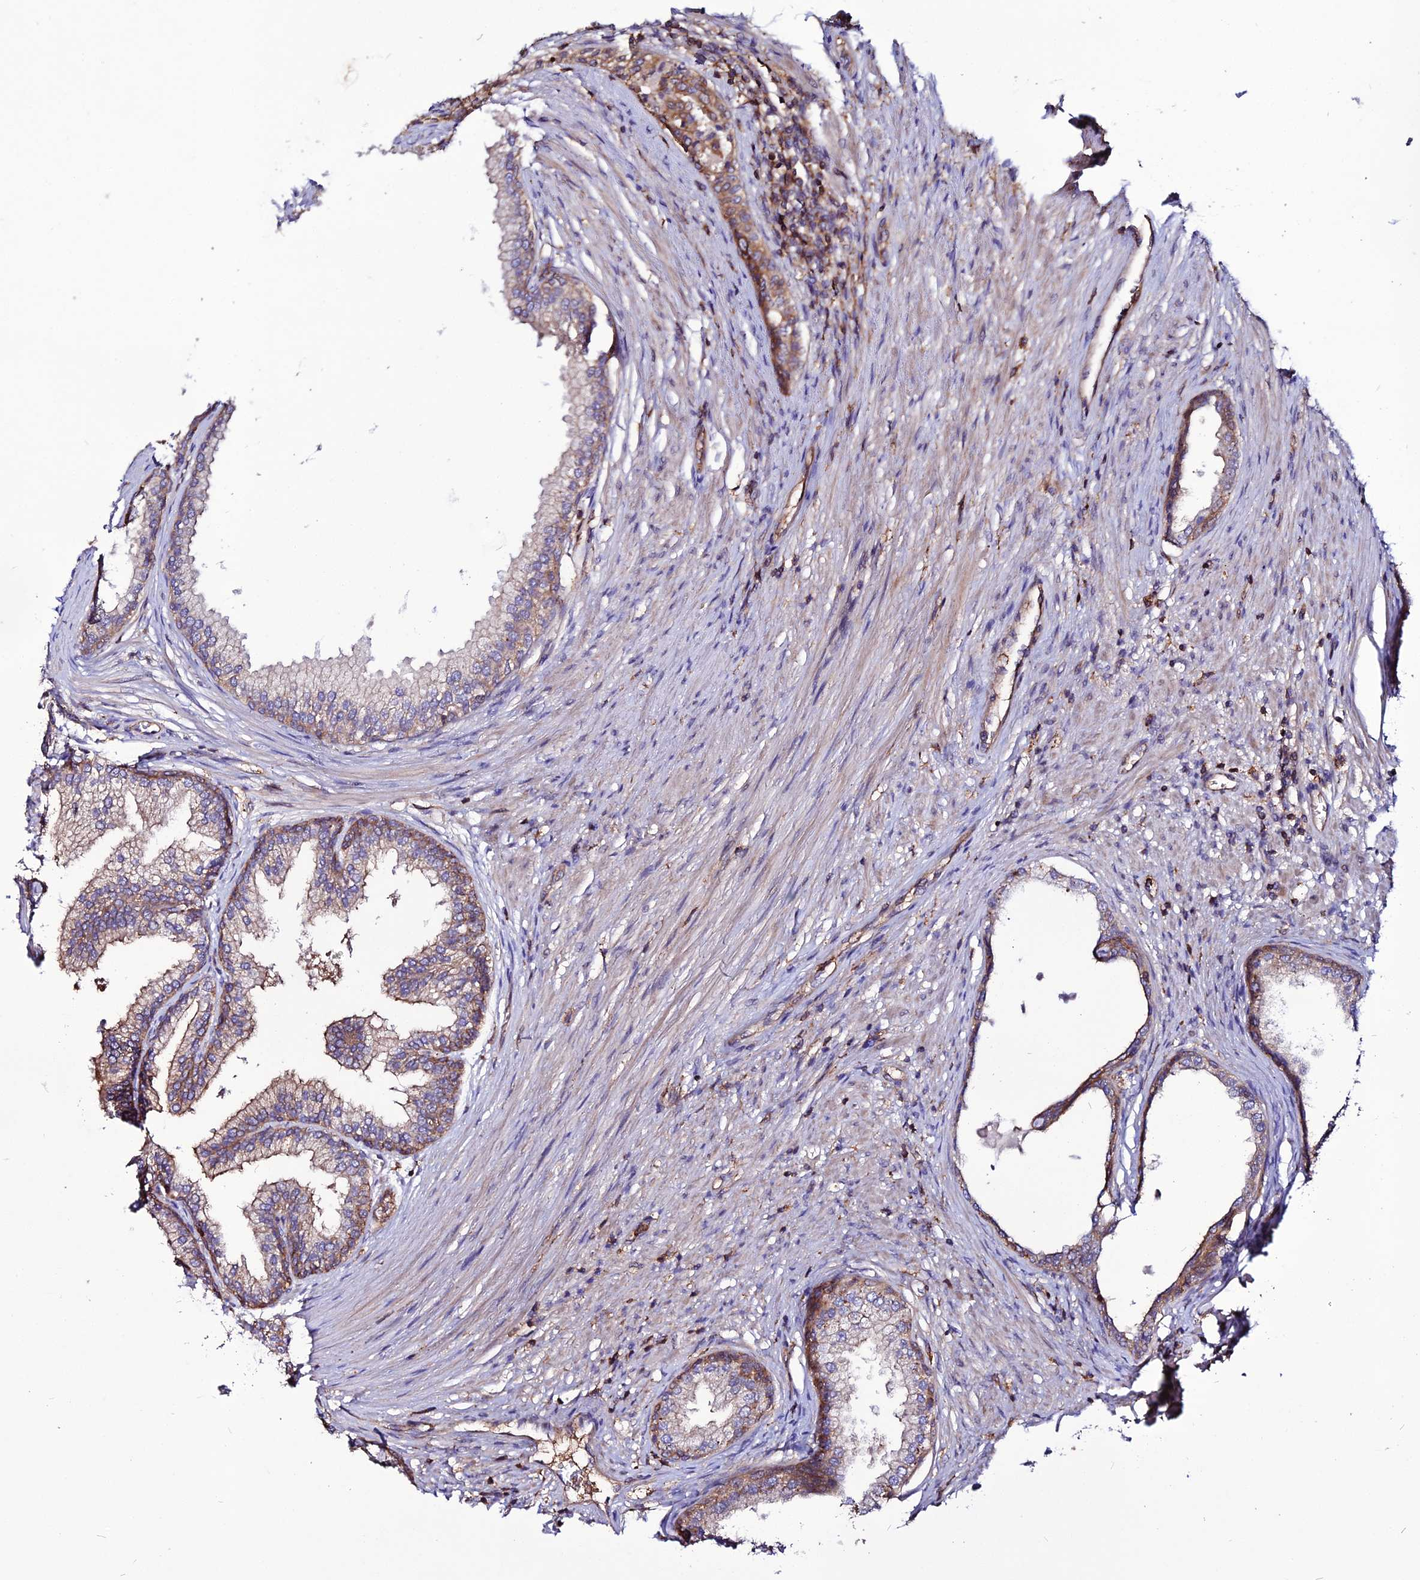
{"staining": {"intensity": "strong", "quantity": "25%-75%", "location": "cytoplasmic/membranous"}, "tissue": "prostate", "cell_type": "Glandular cells", "image_type": "normal", "snomed": [{"axis": "morphology", "description": "Normal tissue, NOS"}, {"axis": "topography", "description": "Prostate"}], "caption": "Immunohistochemical staining of unremarkable human prostate shows strong cytoplasmic/membranous protein positivity in about 25%-75% of glandular cells. Immunohistochemistry stains the protein in brown and the nuclei are stained blue.", "gene": "USP17L10", "patient": {"sex": "male", "age": 76}}